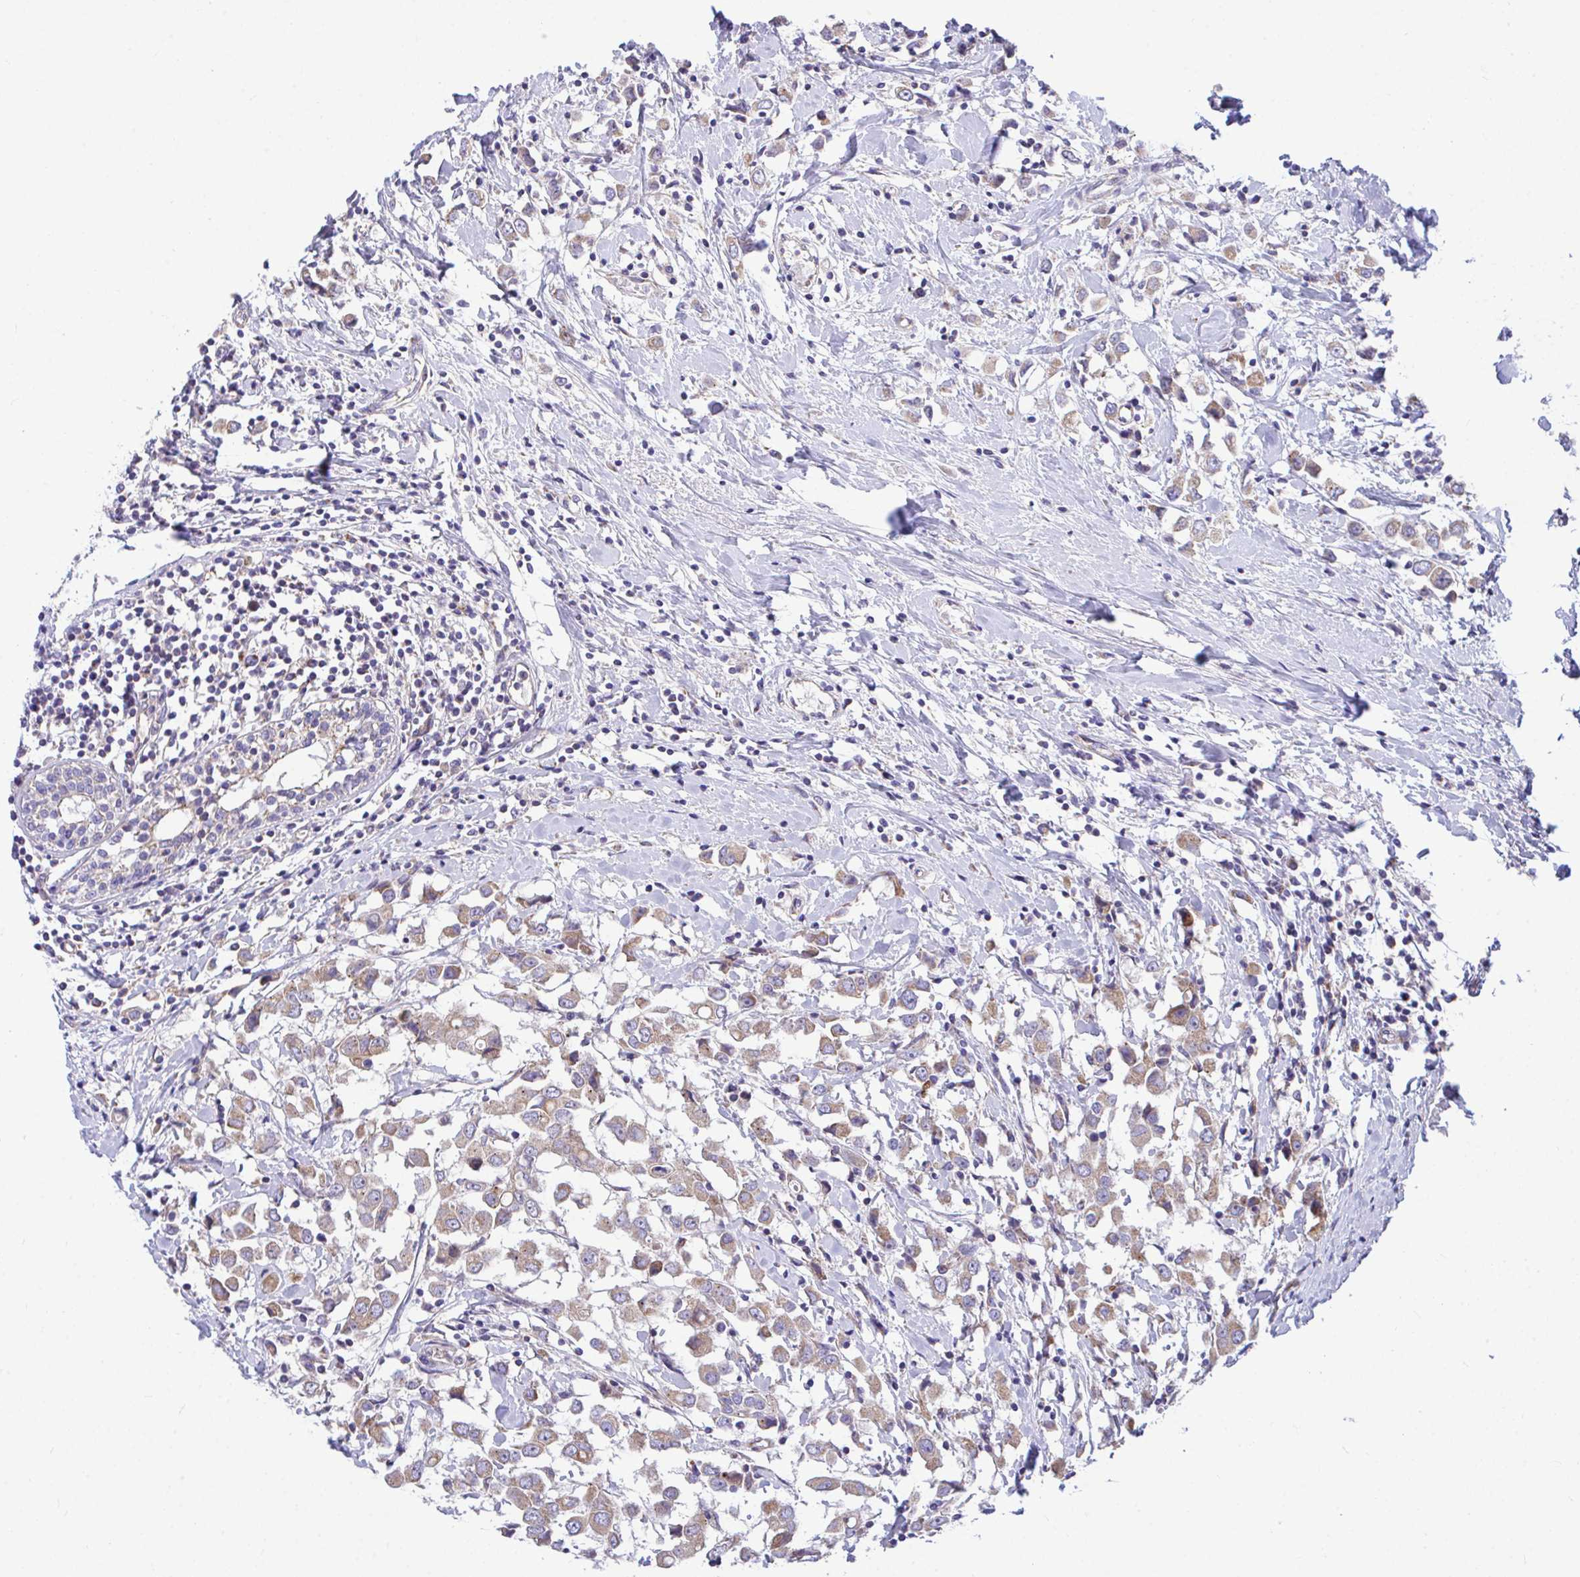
{"staining": {"intensity": "moderate", "quantity": ">75%", "location": "cytoplasmic/membranous"}, "tissue": "breast cancer", "cell_type": "Tumor cells", "image_type": "cancer", "snomed": [{"axis": "morphology", "description": "Duct carcinoma"}, {"axis": "topography", "description": "Breast"}], "caption": "Tumor cells show moderate cytoplasmic/membranous staining in approximately >75% of cells in breast cancer.", "gene": "MRPS16", "patient": {"sex": "female", "age": 61}}